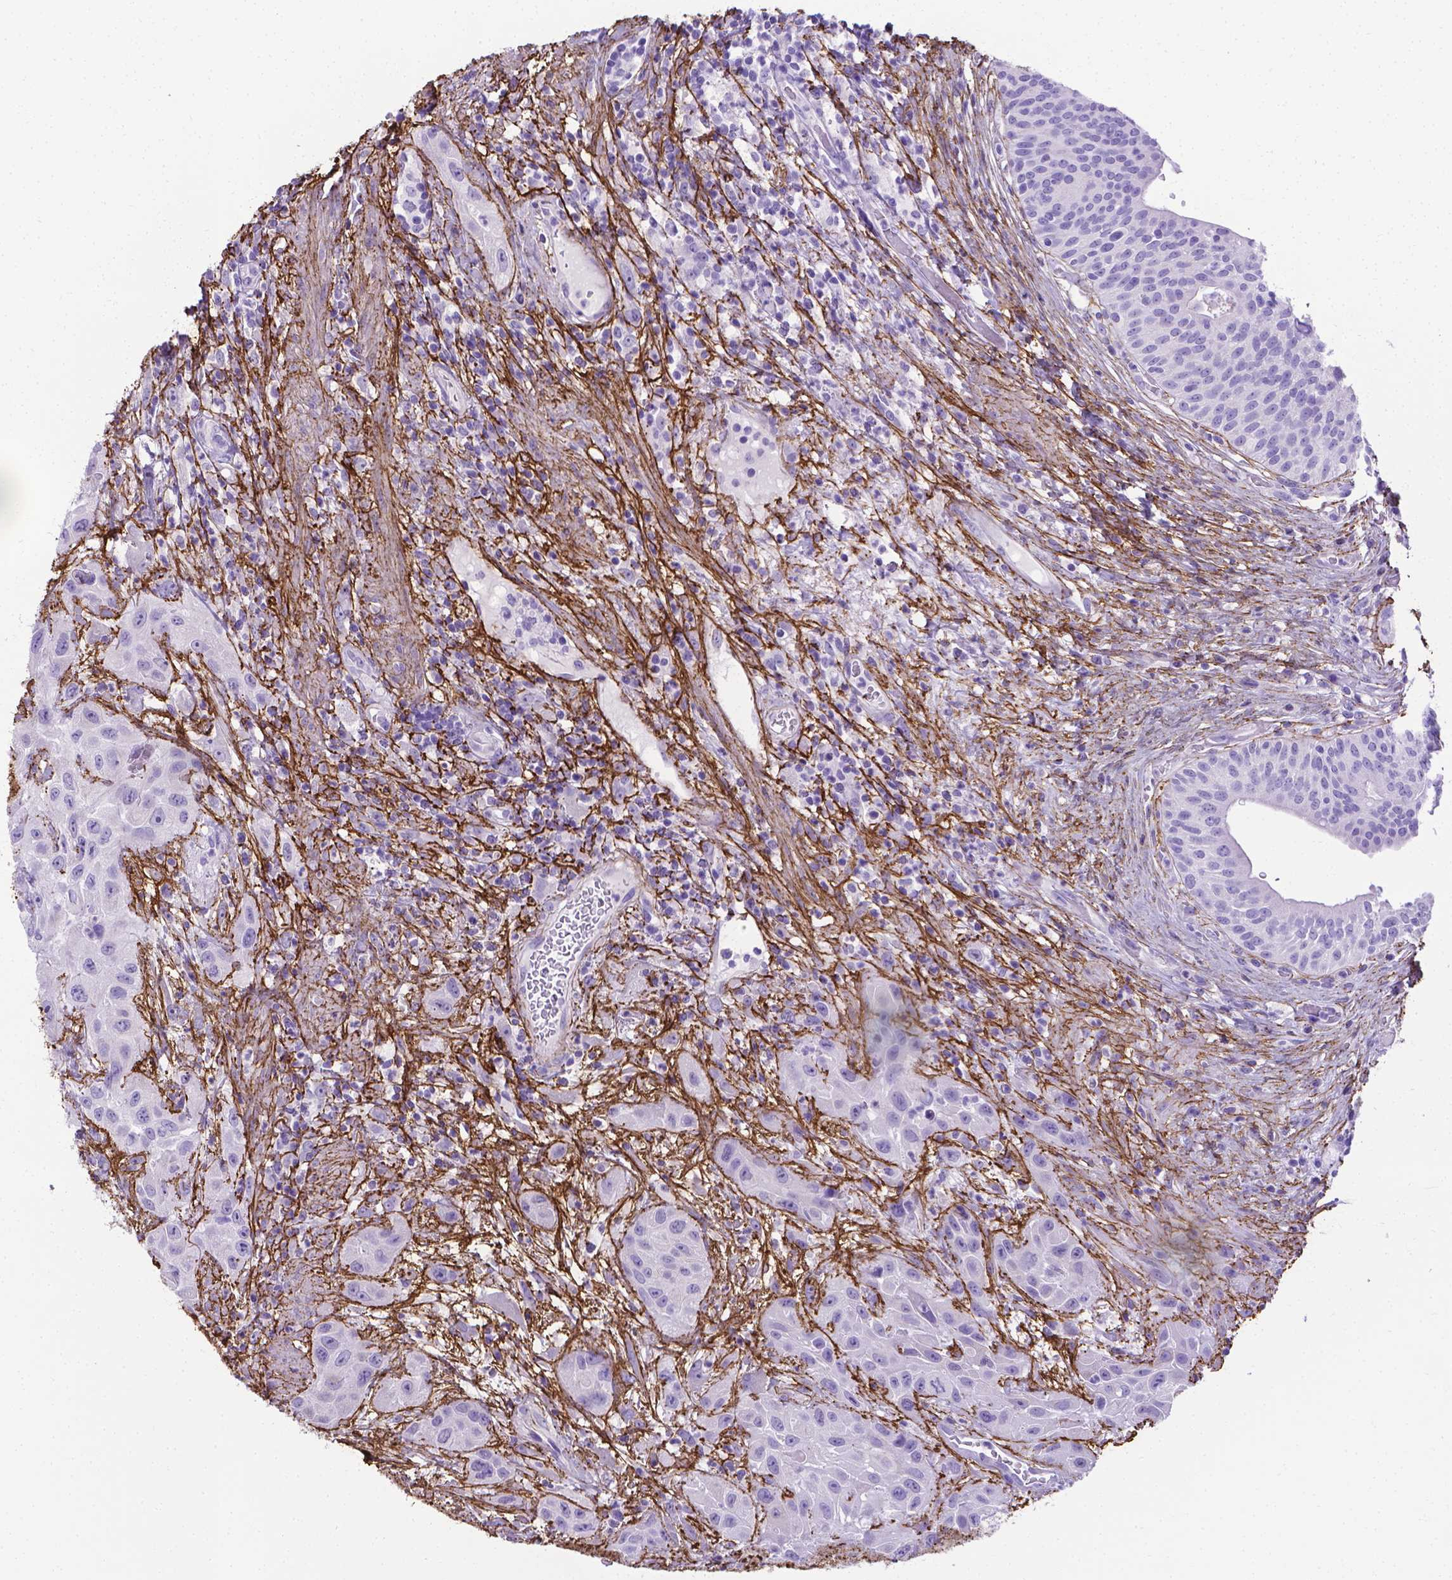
{"staining": {"intensity": "negative", "quantity": "none", "location": "none"}, "tissue": "urothelial cancer", "cell_type": "Tumor cells", "image_type": "cancer", "snomed": [{"axis": "morphology", "description": "Urothelial carcinoma, High grade"}, {"axis": "topography", "description": "Urinary bladder"}], "caption": "Tumor cells are negative for protein expression in human urothelial cancer.", "gene": "MFAP2", "patient": {"sex": "male", "age": 79}}